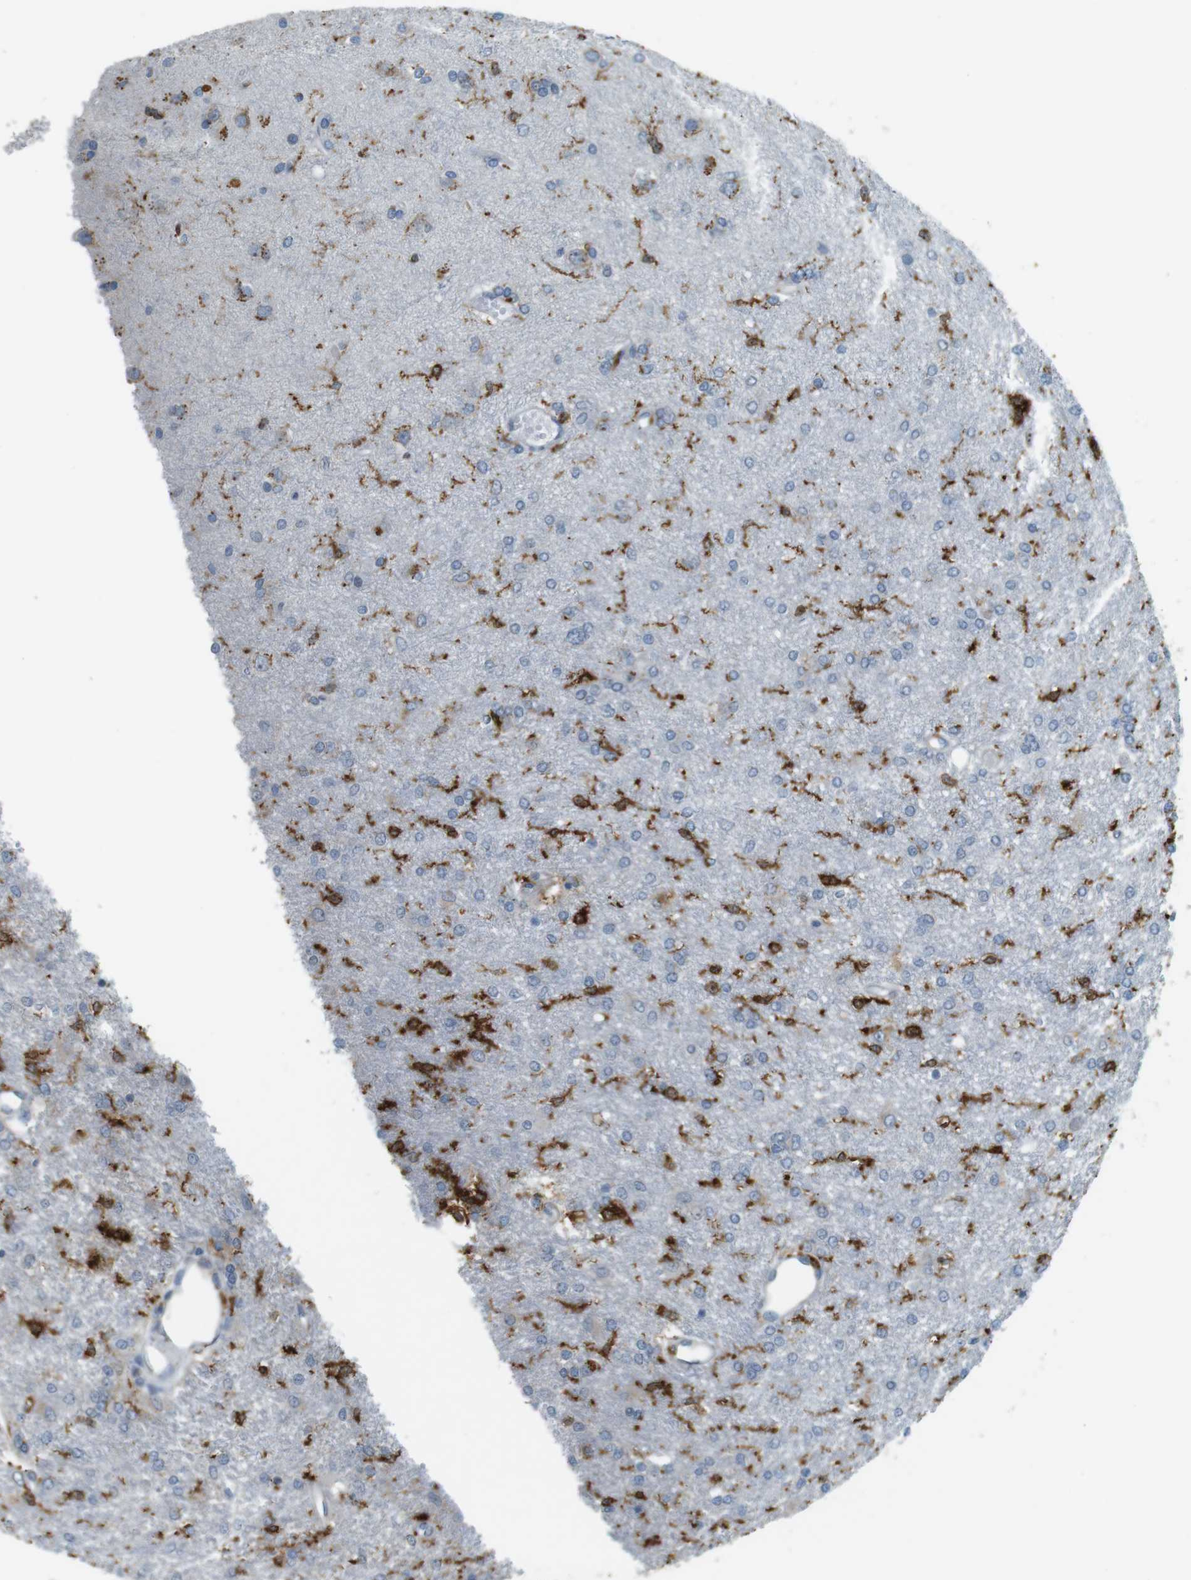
{"staining": {"intensity": "moderate", "quantity": "25%-75%", "location": "cytoplasmic/membranous"}, "tissue": "glioma", "cell_type": "Tumor cells", "image_type": "cancer", "snomed": [{"axis": "morphology", "description": "Glioma, malignant, High grade"}, {"axis": "topography", "description": "Brain"}], "caption": "IHC of human high-grade glioma (malignant) exhibits medium levels of moderate cytoplasmic/membranous positivity in about 25%-75% of tumor cells.", "gene": "HLA-DRA", "patient": {"sex": "female", "age": 59}}